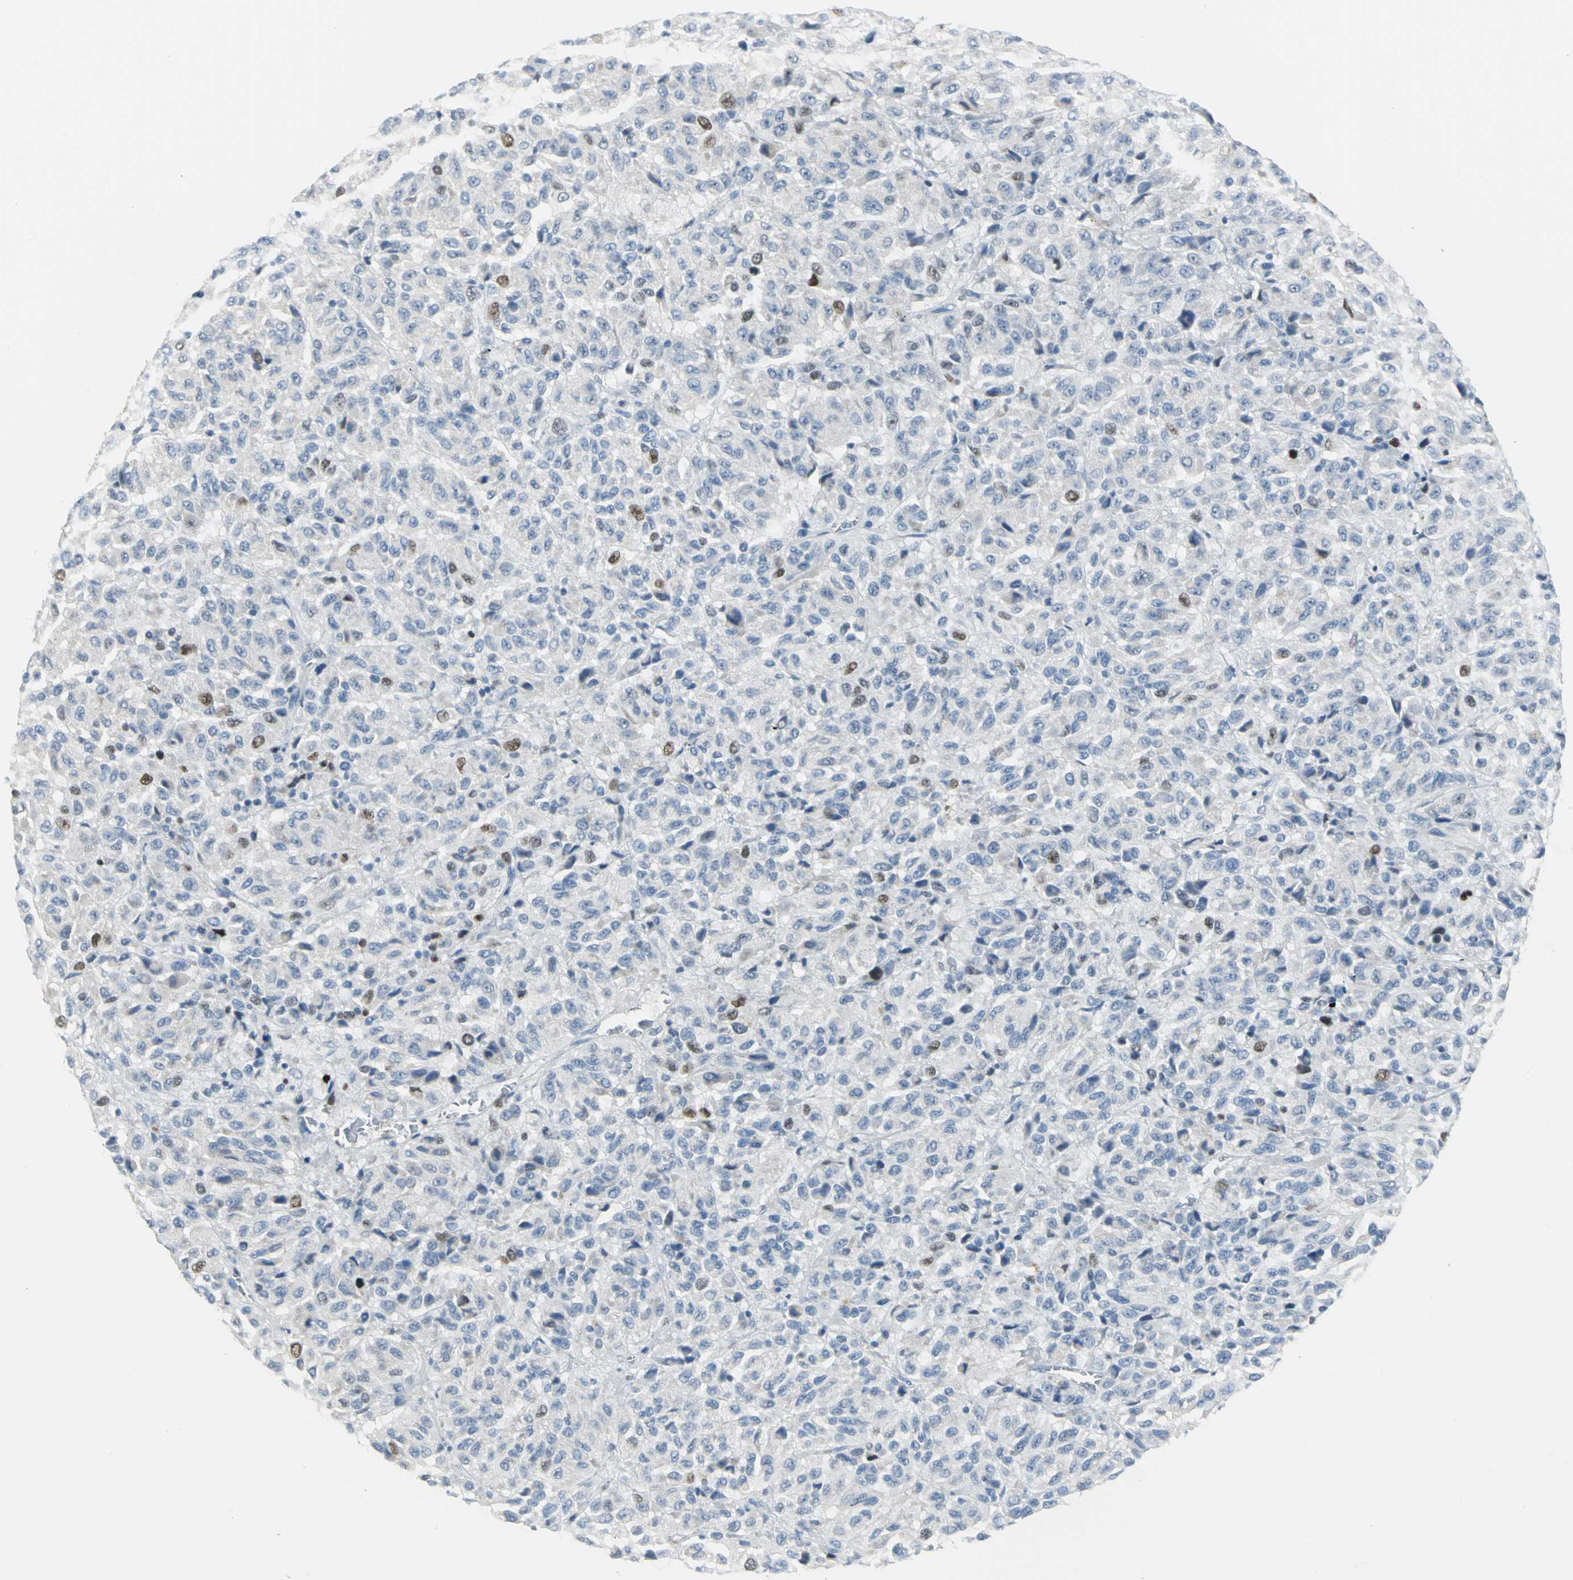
{"staining": {"intensity": "moderate", "quantity": "<25%", "location": "nuclear"}, "tissue": "melanoma", "cell_type": "Tumor cells", "image_type": "cancer", "snomed": [{"axis": "morphology", "description": "Malignant melanoma, Metastatic site"}, {"axis": "topography", "description": "Lung"}], "caption": "Melanoma tissue shows moderate nuclear positivity in approximately <25% of tumor cells", "gene": "MCM3", "patient": {"sex": "male", "age": 64}}